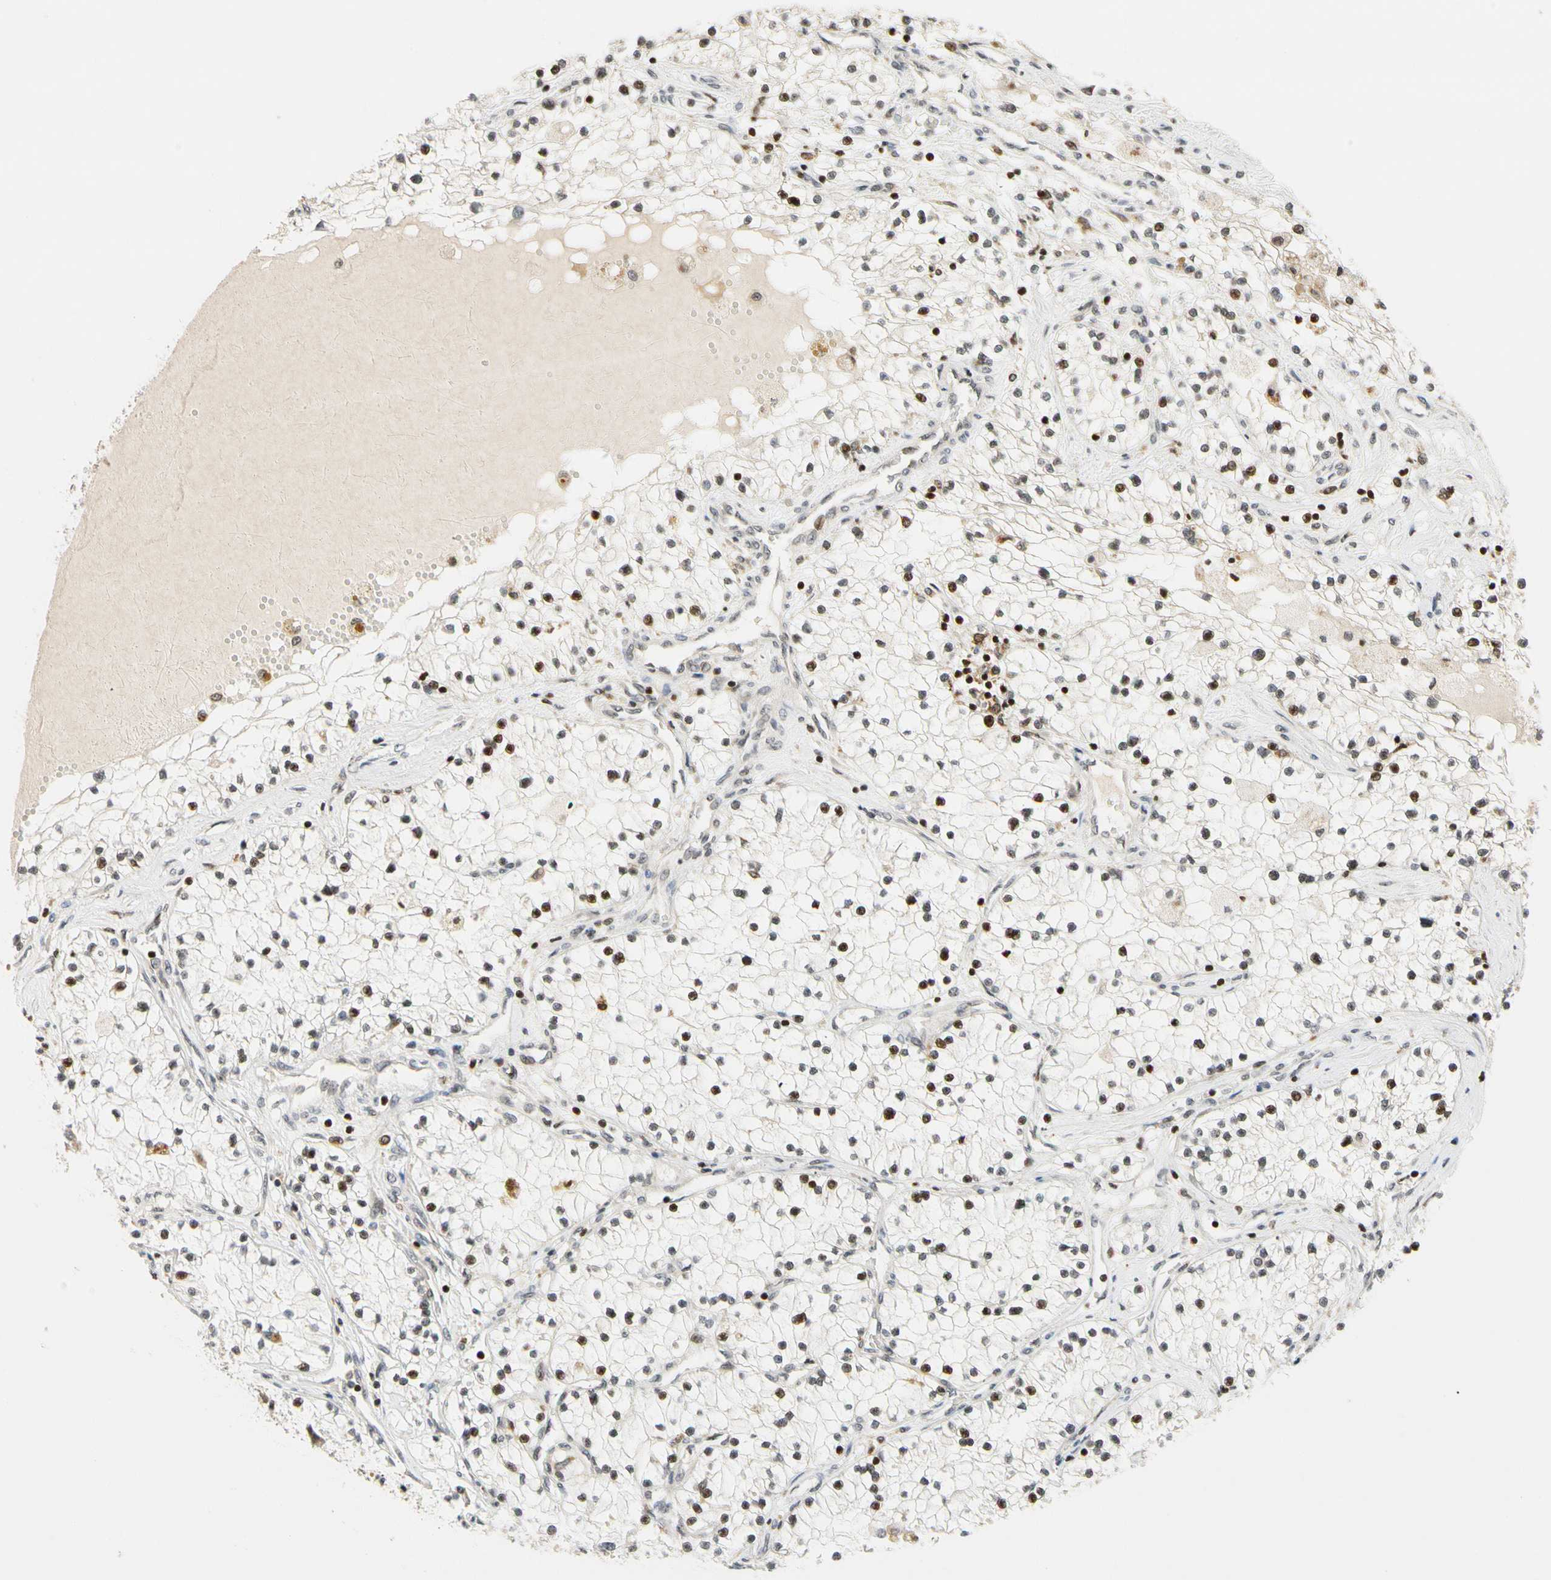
{"staining": {"intensity": "moderate", "quantity": ">75%", "location": "nuclear"}, "tissue": "renal cancer", "cell_type": "Tumor cells", "image_type": "cancer", "snomed": [{"axis": "morphology", "description": "Adenocarcinoma, NOS"}, {"axis": "topography", "description": "Kidney"}], "caption": "There is medium levels of moderate nuclear positivity in tumor cells of adenocarcinoma (renal), as demonstrated by immunohistochemical staining (brown color).", "gene": "CDK7", "patient": {"sex": "male", "age": 68}}